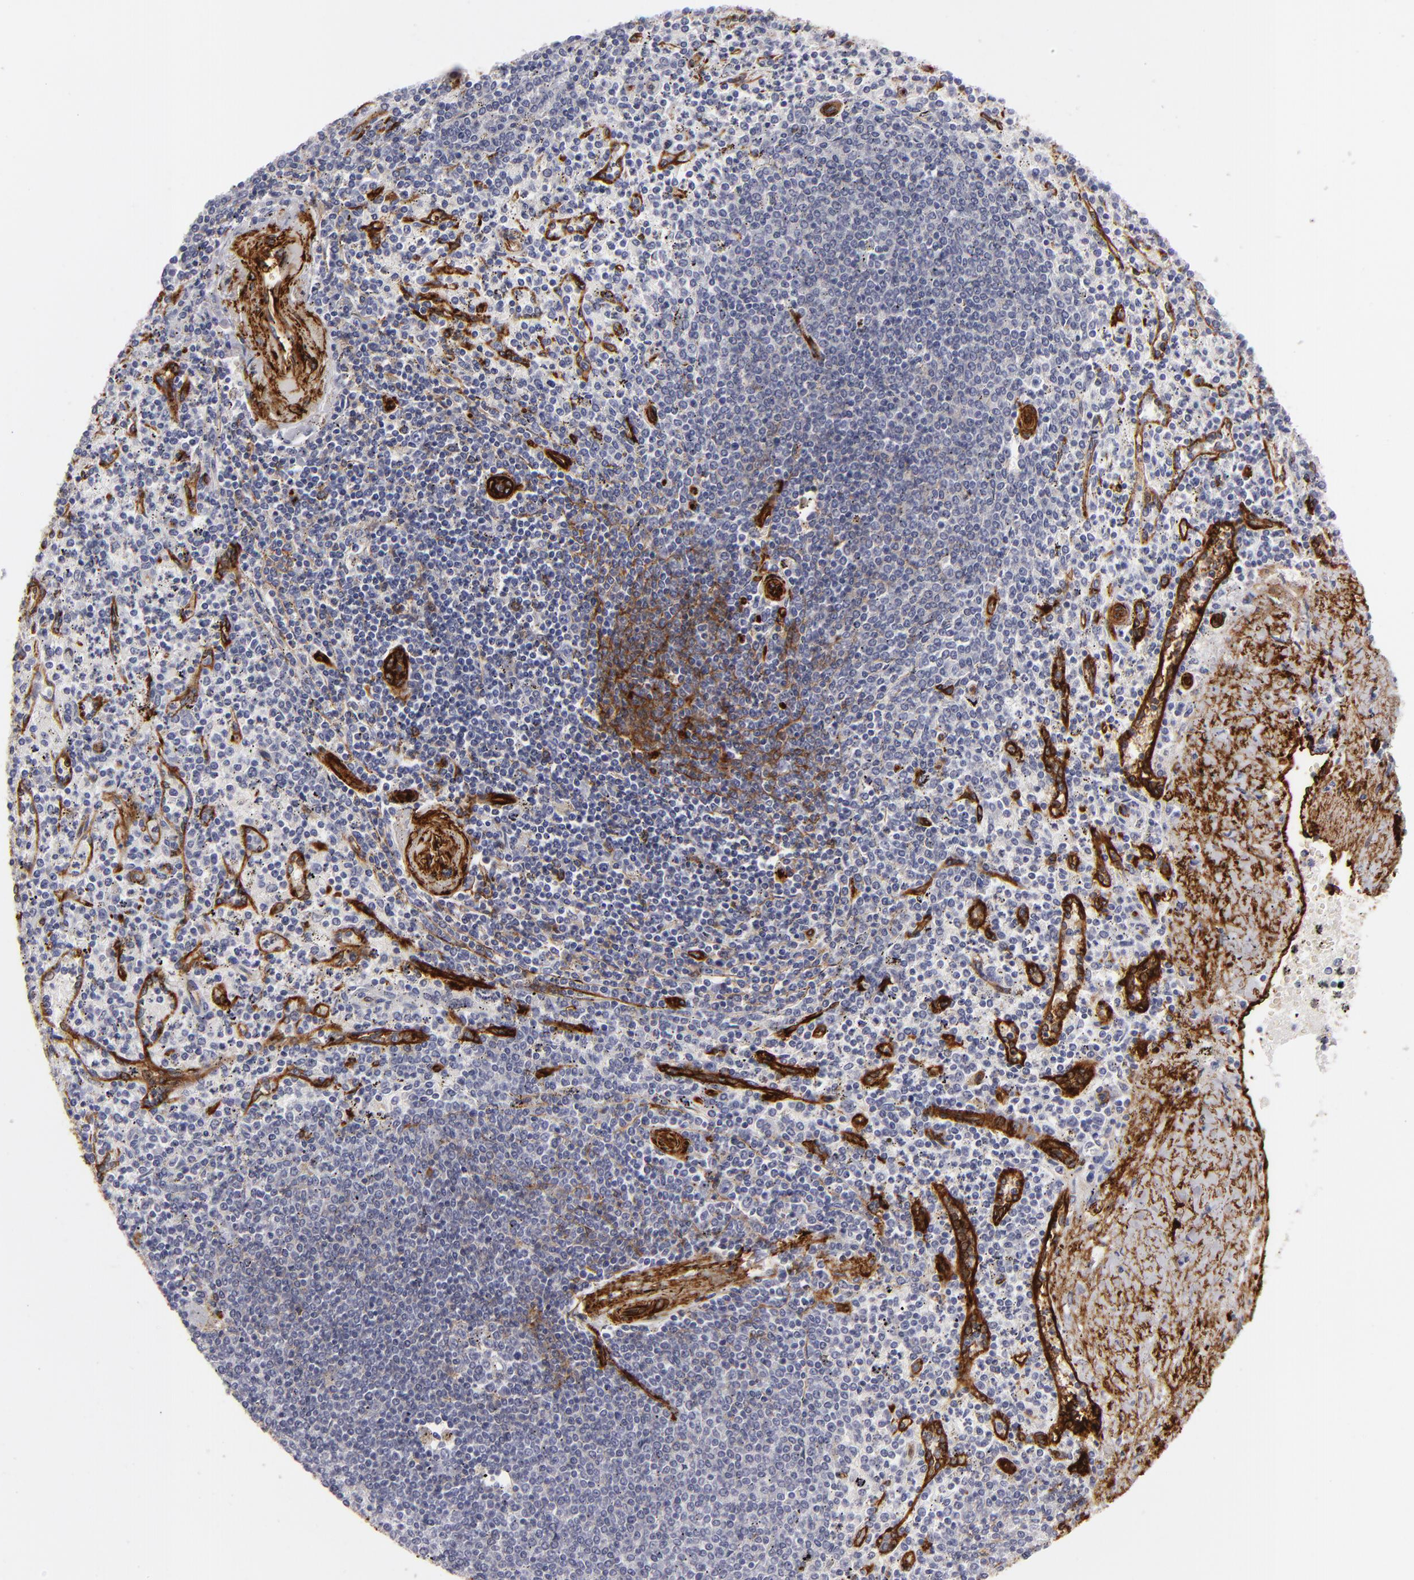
{"staining": {"intensity": "negative", "quantity": "none", "location": "none"}, "tissue": "spleen", "cell_type": "Cells in red pulp", "image_type": "normal", "snomed": [{"axis": "morphology", "description": "Normal tissue, NOS"}, {"axis": "topography", "description": "Spleen"}], "caption": "Cells in red pulp are negative for protein expression in benign human spleen. (DAB (3,3'-diaminobenzidine) immunohistochemistry (IHC), high magnification).", "gene": "MCAM", "patient": {"sex": "male", "age": 72}}